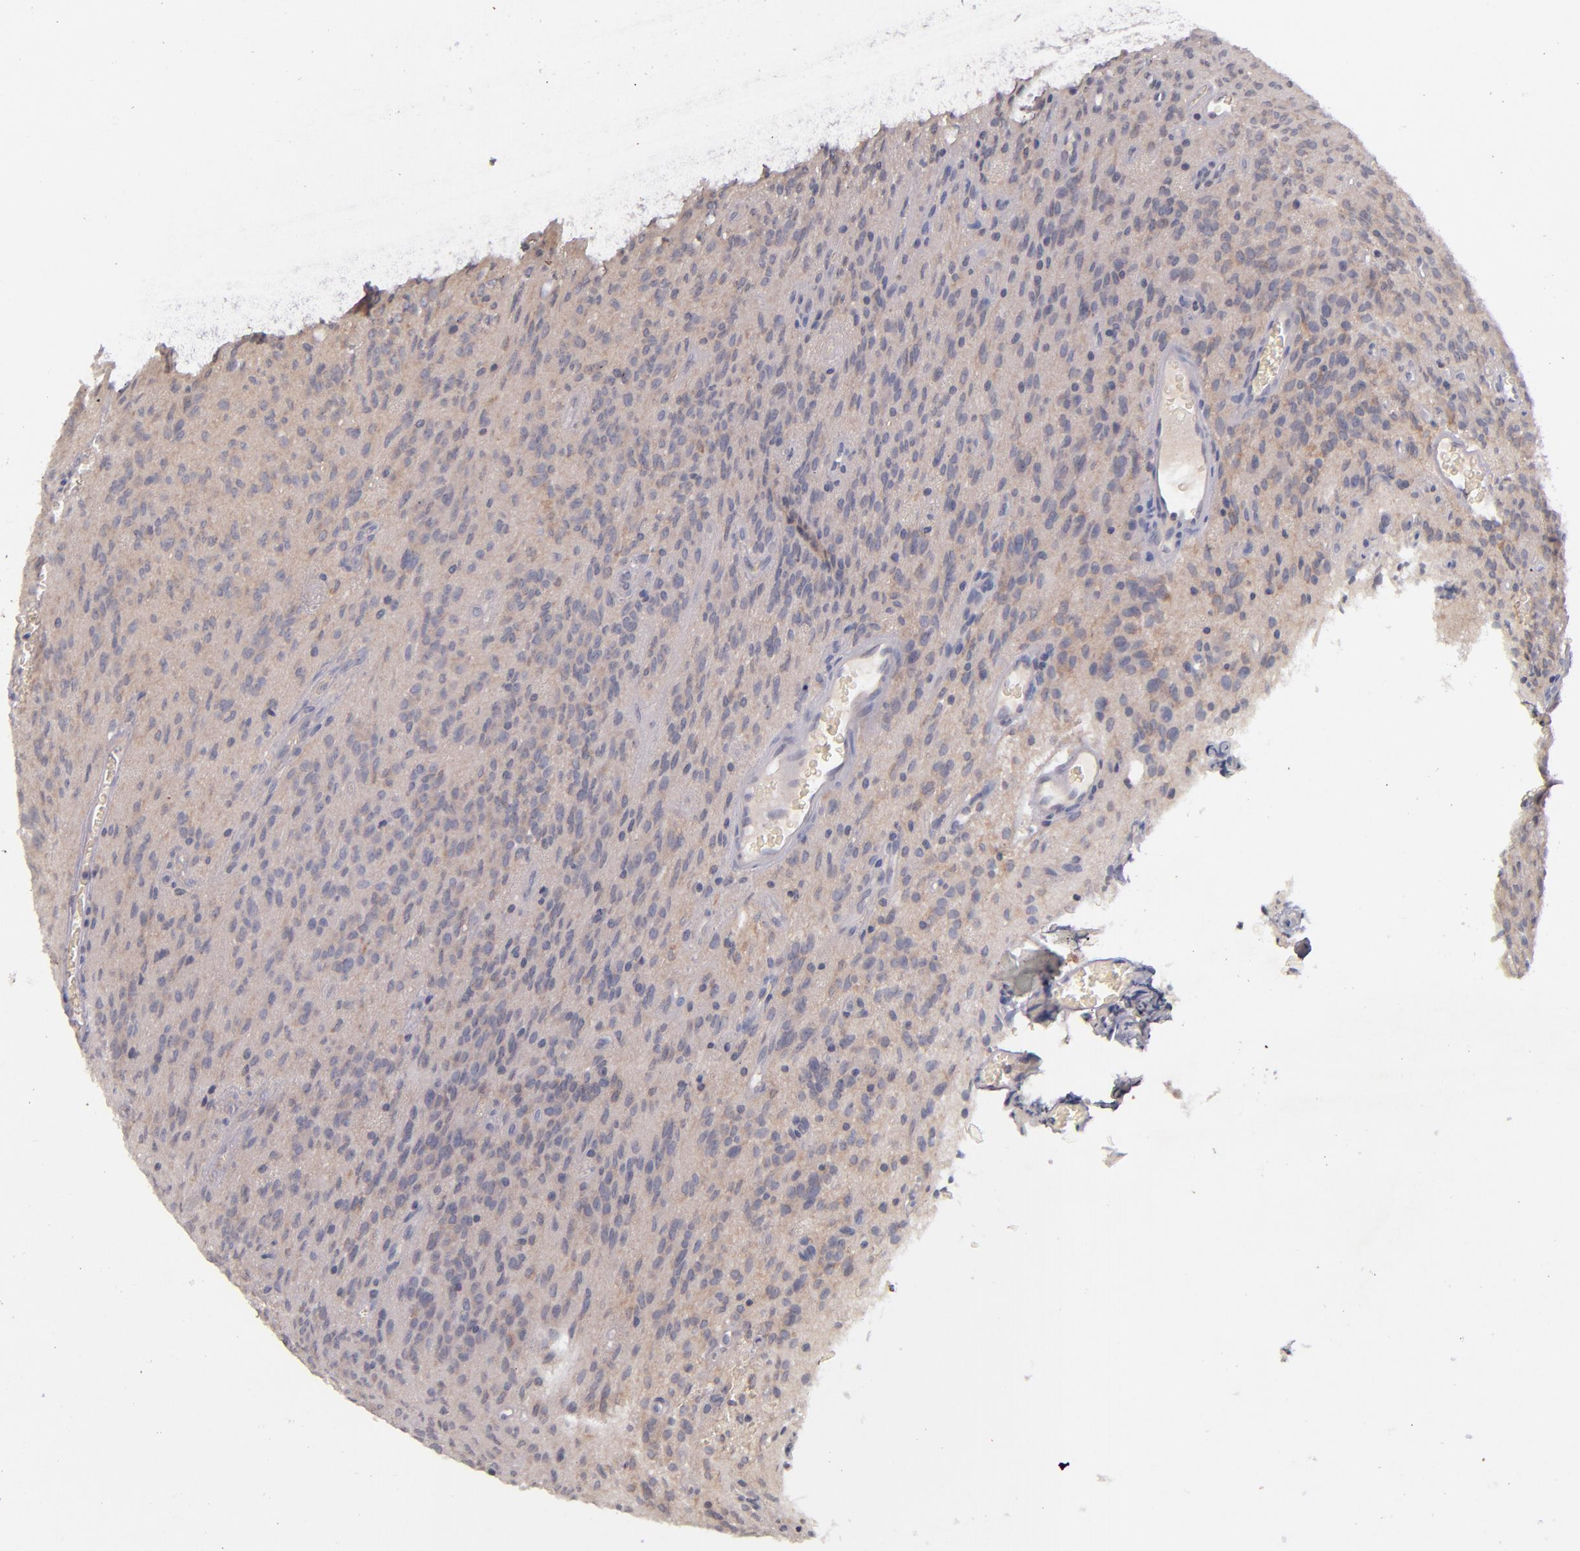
{"staining": {"intensity": "weak", "quantity": "25%-75%", "location": "cytoplasmic/membranous"}, "tissue": "glioma", "cell_type": "Tumor cells", "image_type": "cancer", "snomed": [{"axis": "morphology", "description": "Glioma, malignant, Low grade"}, {"axis": "topography", "description": "Brain"}], "caption": "Tumor cells reveal weak cytoplasmic/membranous staining in about 25%-75% of cells in glioma.", "gene": "TSC2", "patient": {"sex": "female", "age": 15}}